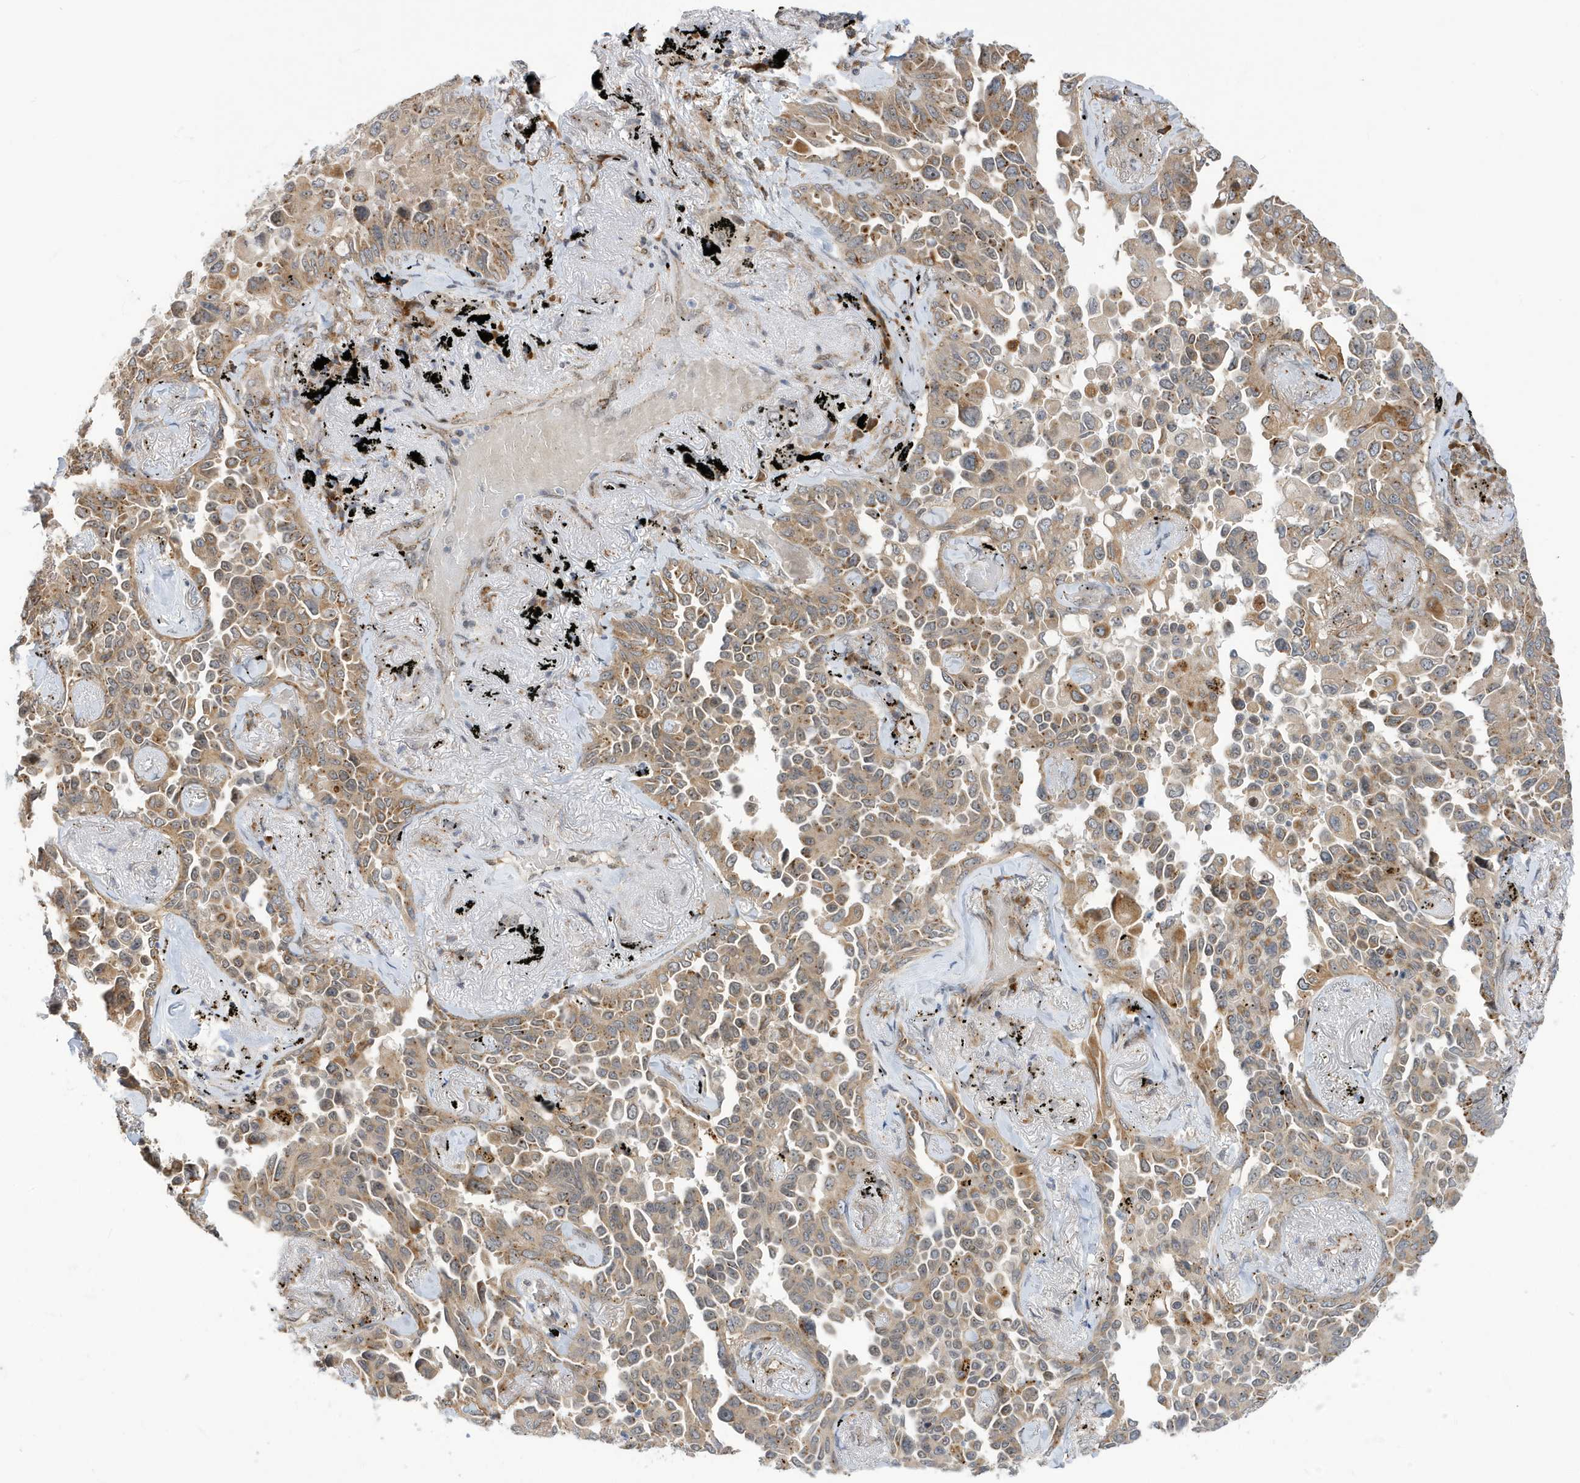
{"staining": {"intensity": "moderate", "quantity": ">75%", "location": "cytoplasmic/membranous"}, "tissue": "lung cancer", "cell_type": "Tumor cells", "image_type": "cancer", "snomed": [{"axis": "morphology", "description": "Adenocarcinoma, NOS"}, {"axis": "topography", "description": "Lung"}], "caption": "Protein expression analysis of lung adenocarcinoma shows moderate cytoplasmic/membranous positivity in approximately >75% of tumor cells.", "gene": "ZNF507", "patient": {"sex": "female", "age": 67}}